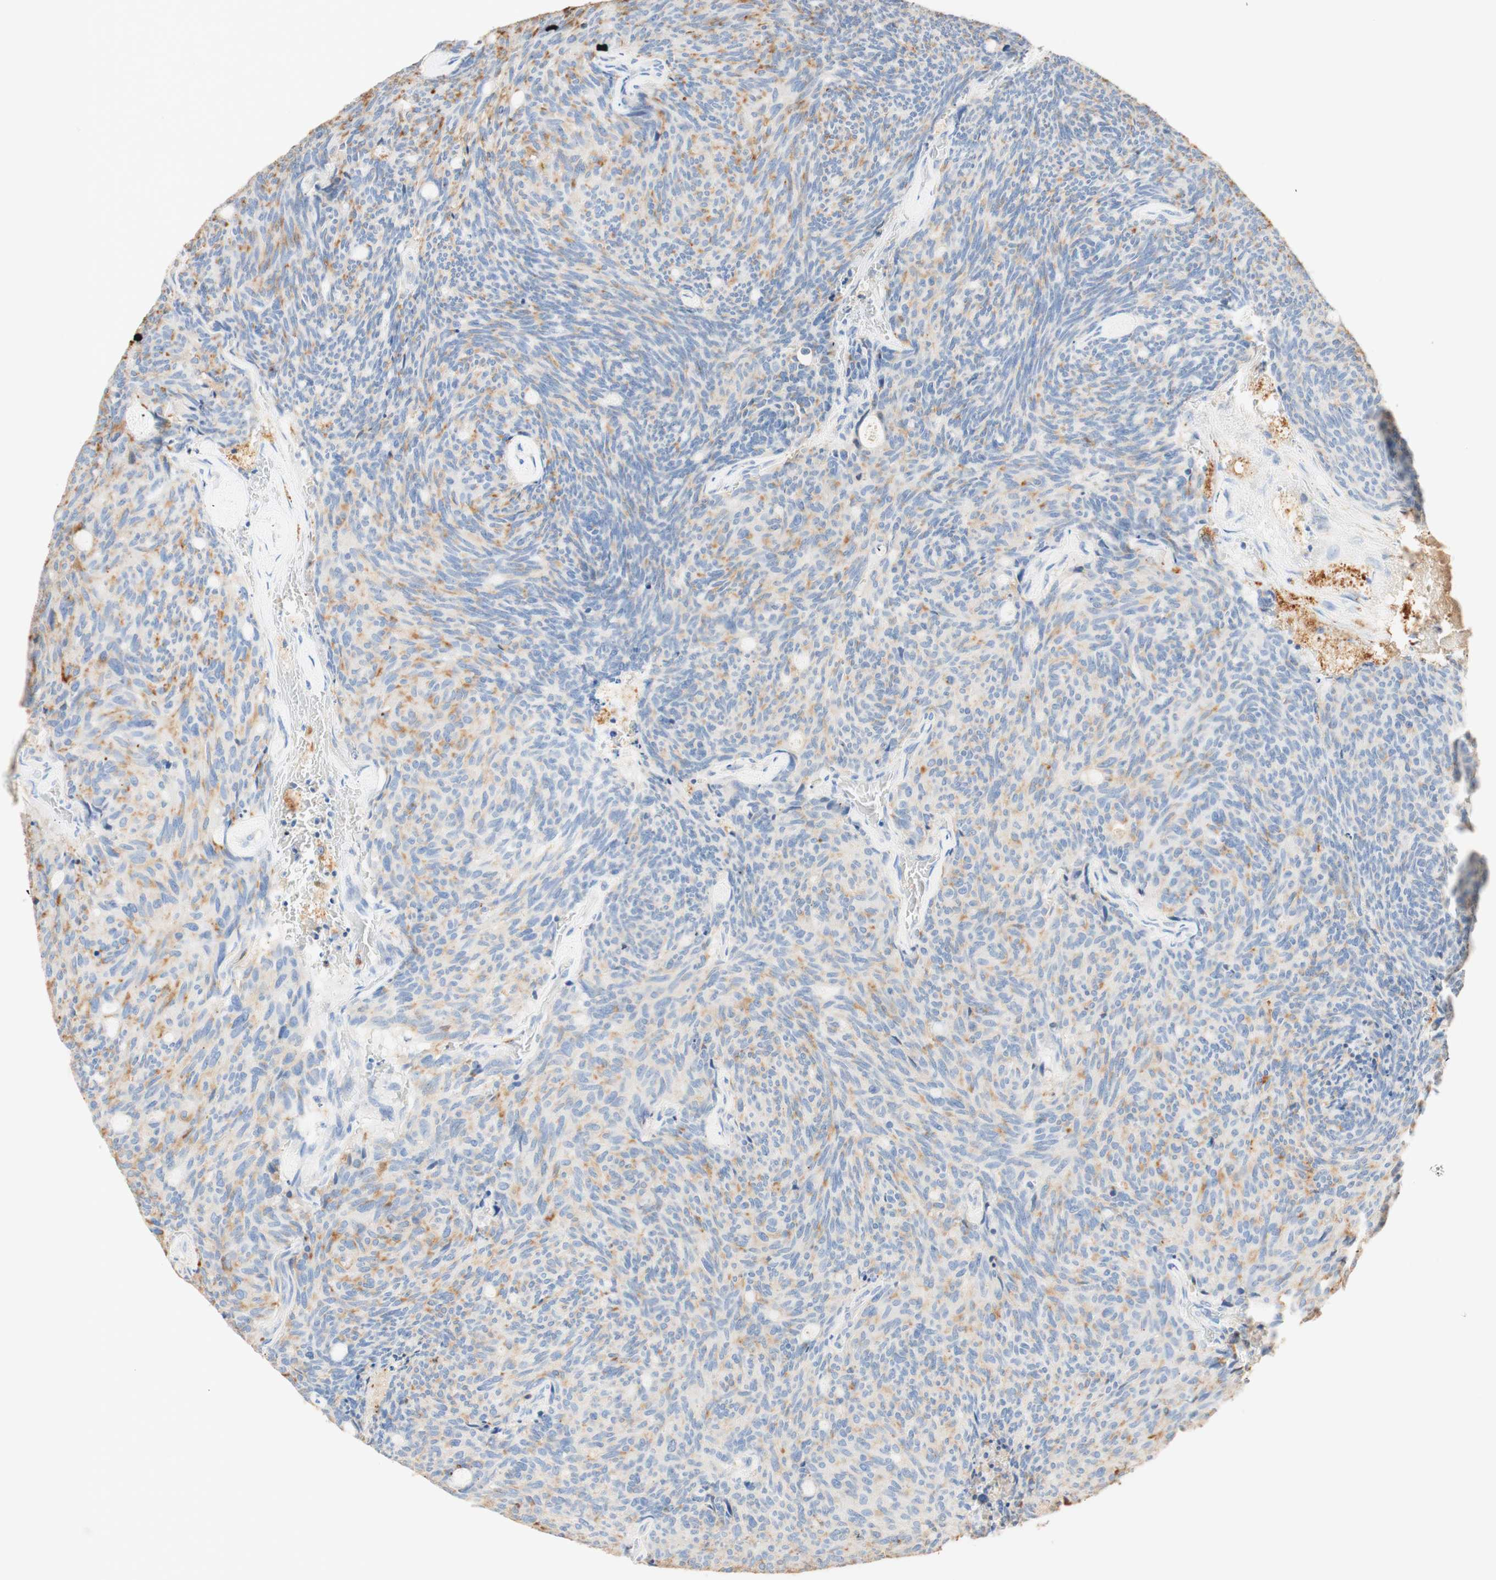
{"staining": {"intensity": "negative", "quantity": "none", "location": "none"}, "tissue": "carcinoid", "cell_type": "Tumor cells", "image_type": "cancer", "snomed": [{"axis": "morphology", "description": "Carcinoid, malignant, NOS"}, {"axis": "topography", "description": "Pancreas"}], "caption": "This micrograph is of carcinoid (malignant) stained with immunohistochemistry to label a protein in brown with the nuclei are counter-stained blue. There is no staining in tumor cells.", "gene": "CD63", "patient": {"sex": "female", "age": 54}}